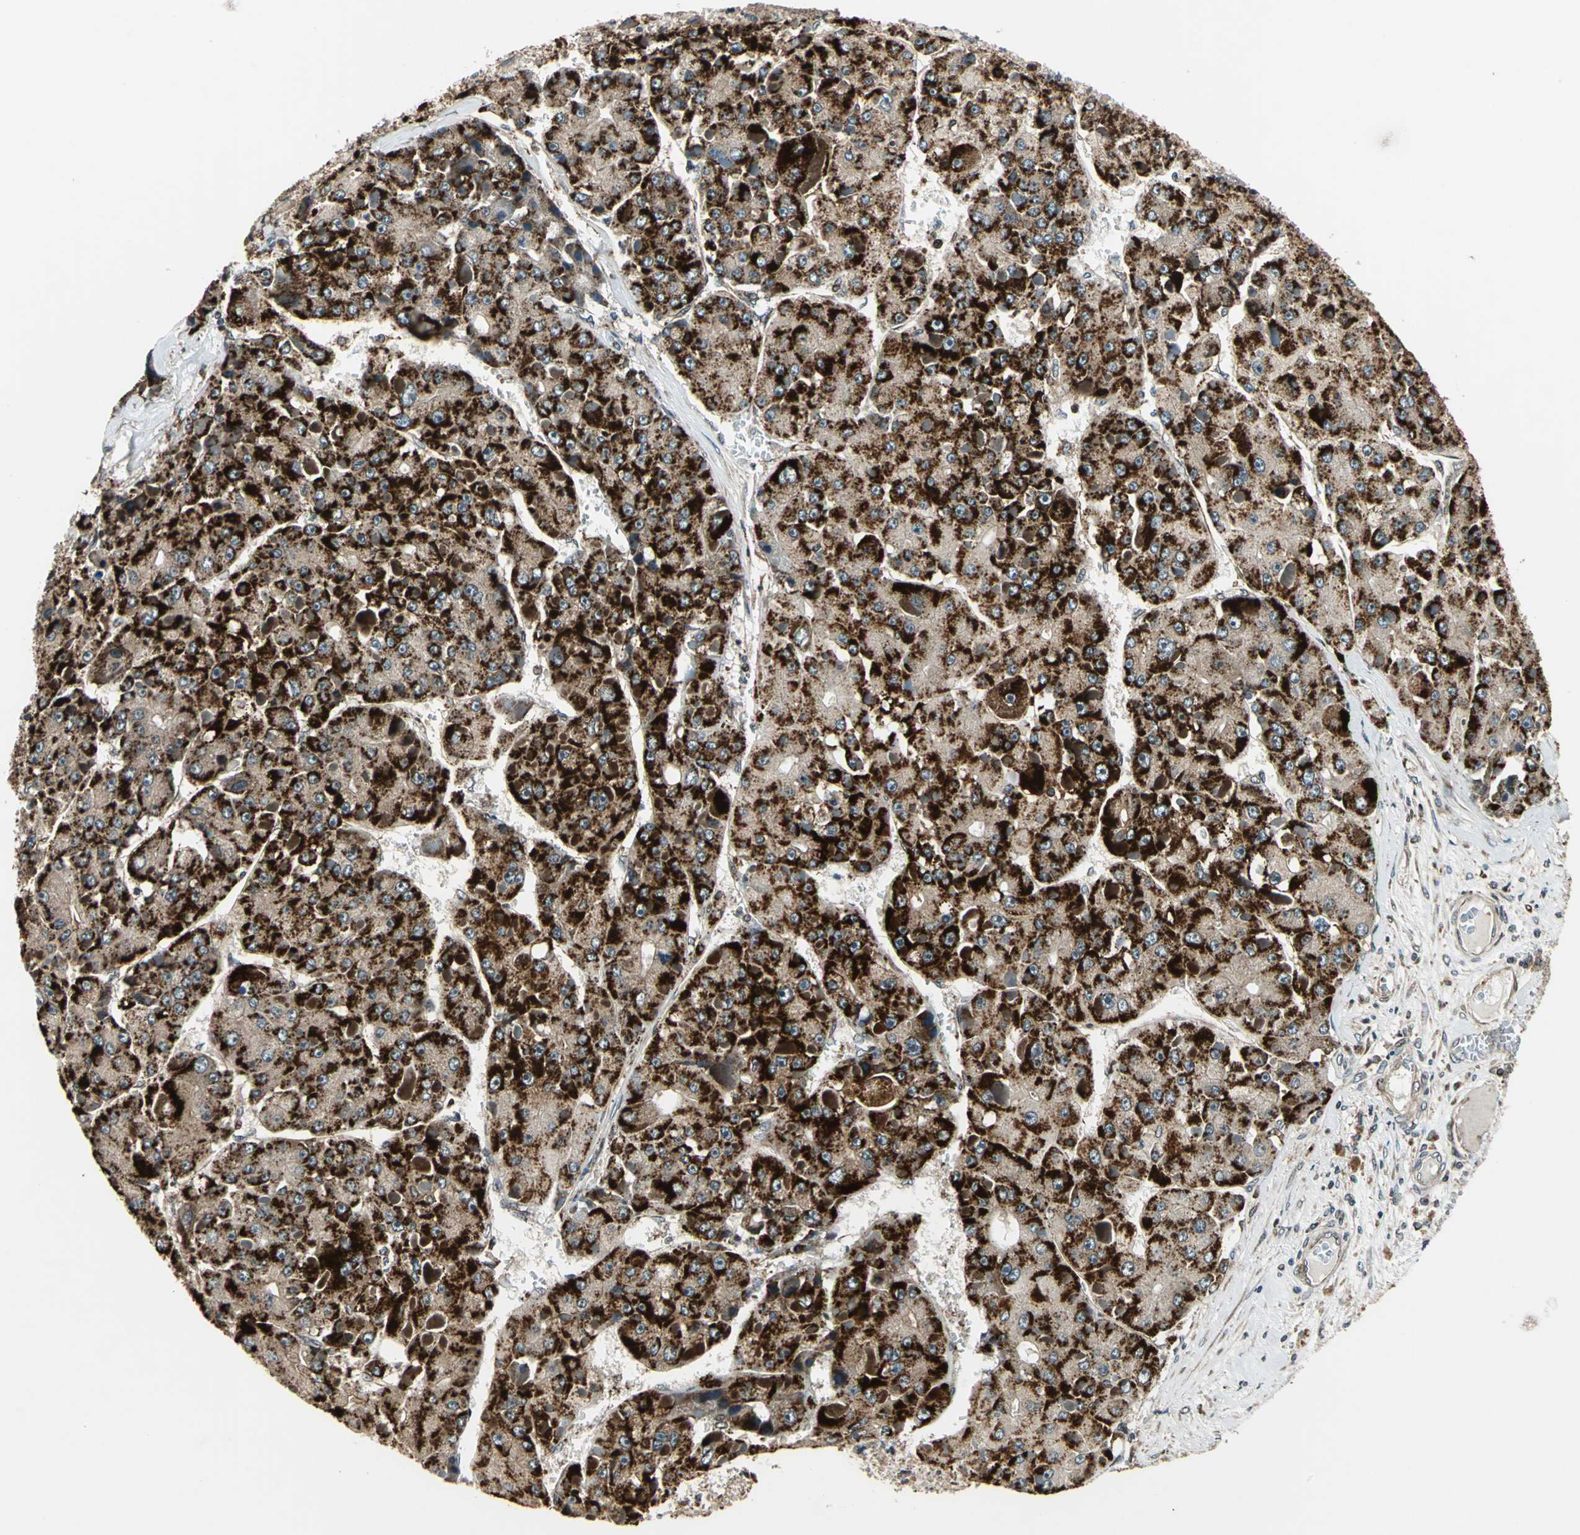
{"staining": {"intensity": "strong", "quantity": ">75%", "location": "cytoplasmic/membranous"}, "tissue": "liver cancer", "cell_type": "Tumor cells", "image_type": "cancer", "snomed": [{"axis": "morphology", "description": "Carcinoma, Hepatocellular, NOS"}, {"axis": "topography", "description": "Liver"}], "caption": "Immunohistochemical staining of human liver hepatocellular carcinoma reveals strong cytoplasmic/membranous protein positivity in approximately >75% of tumor cells. The protein of interest is shown in brown color, while the nuclei are stained blue.", "gene": "AATF", "patient": {"sex": "female", "age": 73}}